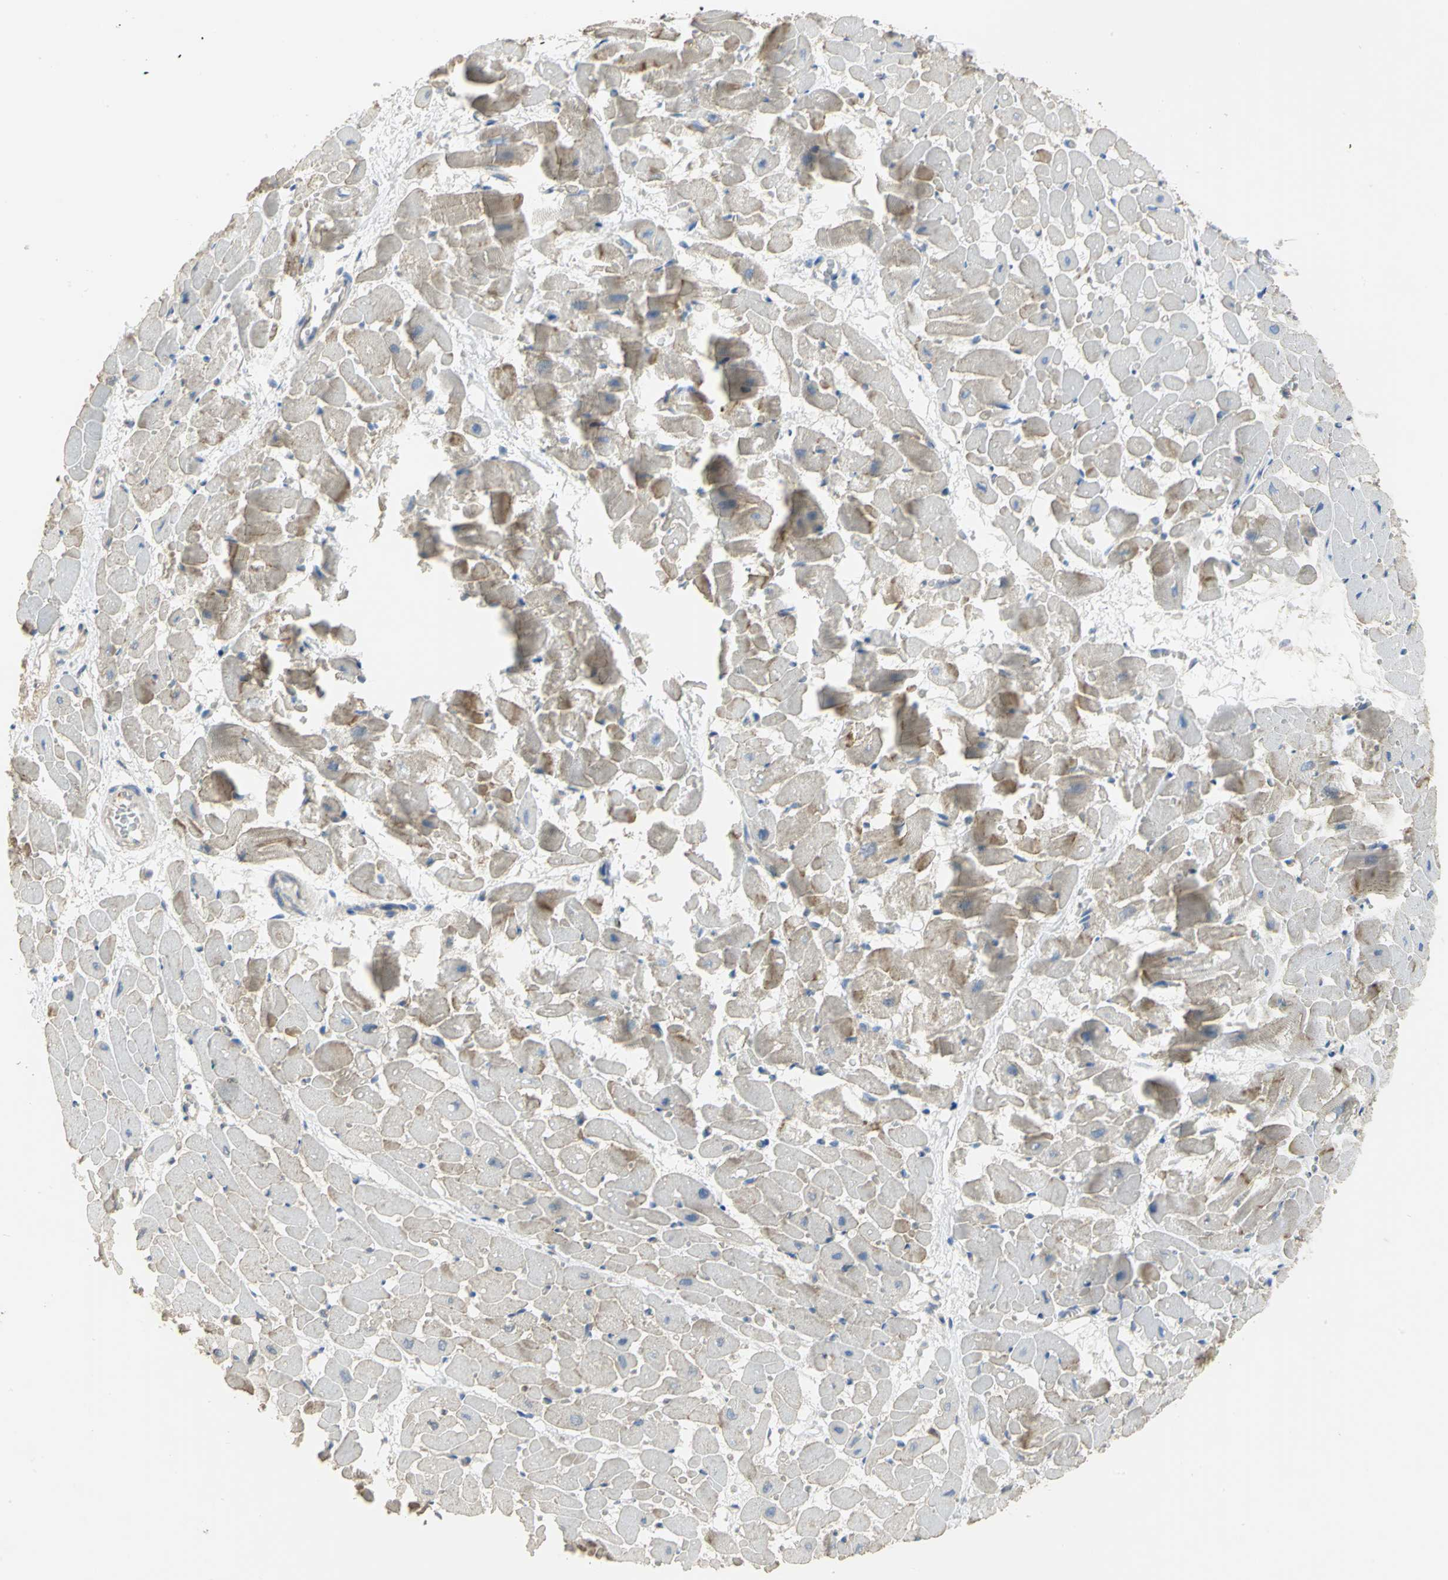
{"staining": {"intensity": "weak", "quantity": "<25%", "location": "cytoplasmic/membranous"}, "tissue": "heart muscle", "cell_type": "Cardiomyocytes", "image_type": "normal", "snomed": [{"axis": "morphology", "description": "Normal tissue, NOS"}, {"axis": "topography", "description": "Heart"}], "caption": "The photomicrograph displays no significant positivity in cardiomyocytes of heart muscle. (Brightfield microscopy of DAB (3,3'-diaminobenzidine) immunohistochemistry at high magnification).", "gene": "DLGAP5", "patient": {"sex": "male", "age": 45}}